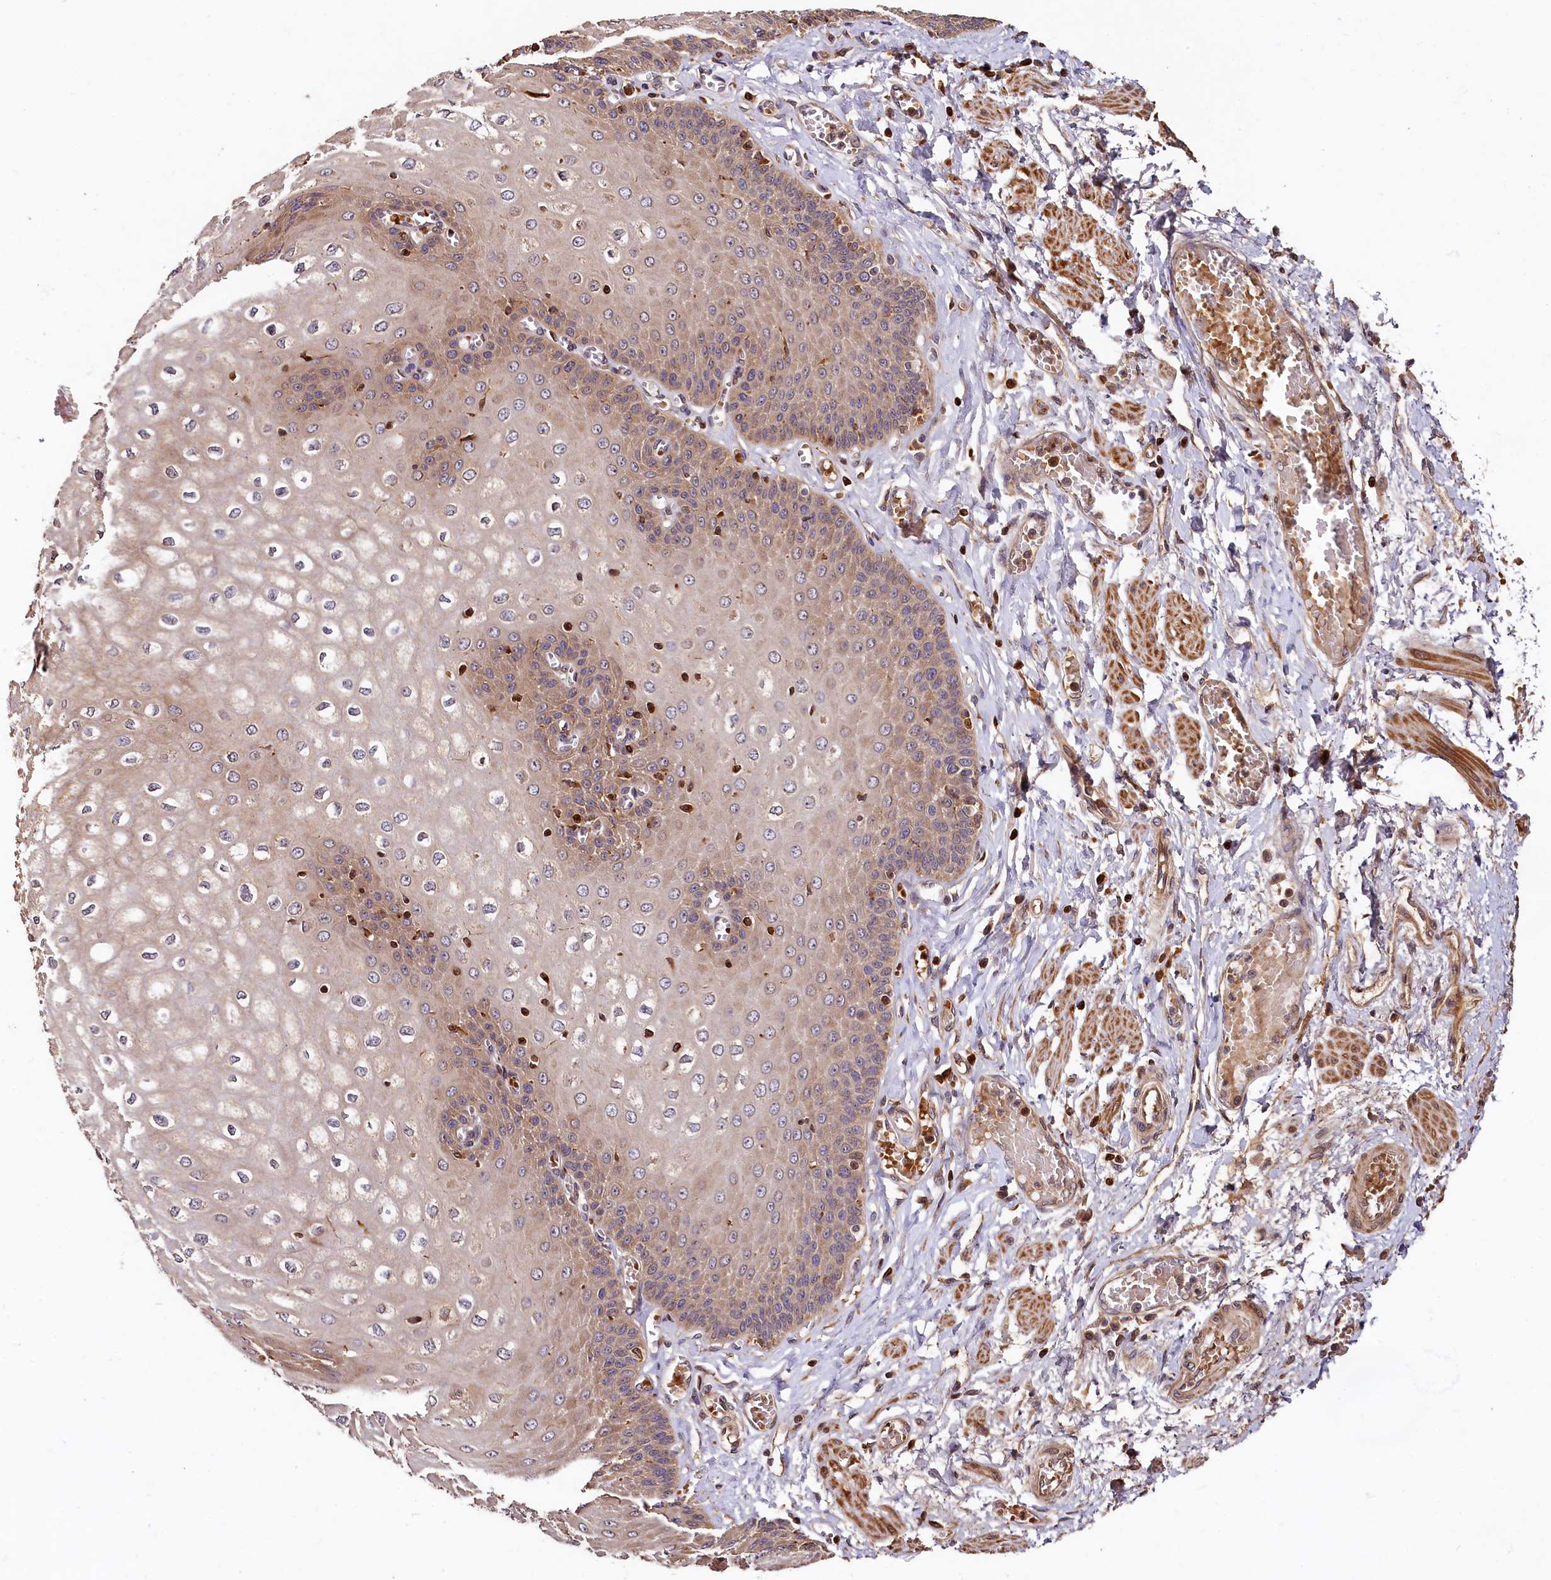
{"staining": {"intensity": "moderate", "quantity": "25%-75%", "location": "cytoplasmic/membranous"}, "tissue": "esophagus", "cell_type": "Squamous epithelial cells", "image_type": "normal", "snomed": [{"axis": "morphology", "description": "Normal tissue, NOS"}, {"axis": "topography", "description": "Esophagus"}], "caption": "IHC image of normal esophagus: human esophagus stained using immunohistochemistry exhibits medium levels of moderate protein expression localized specifically in the cytoplasmic/membranous of squamous epithelial cells, appearing as a cytoplasmic/membranous brown color.", "gene": "HMOX2", "patient": {"sex": "male", "age": 60}}